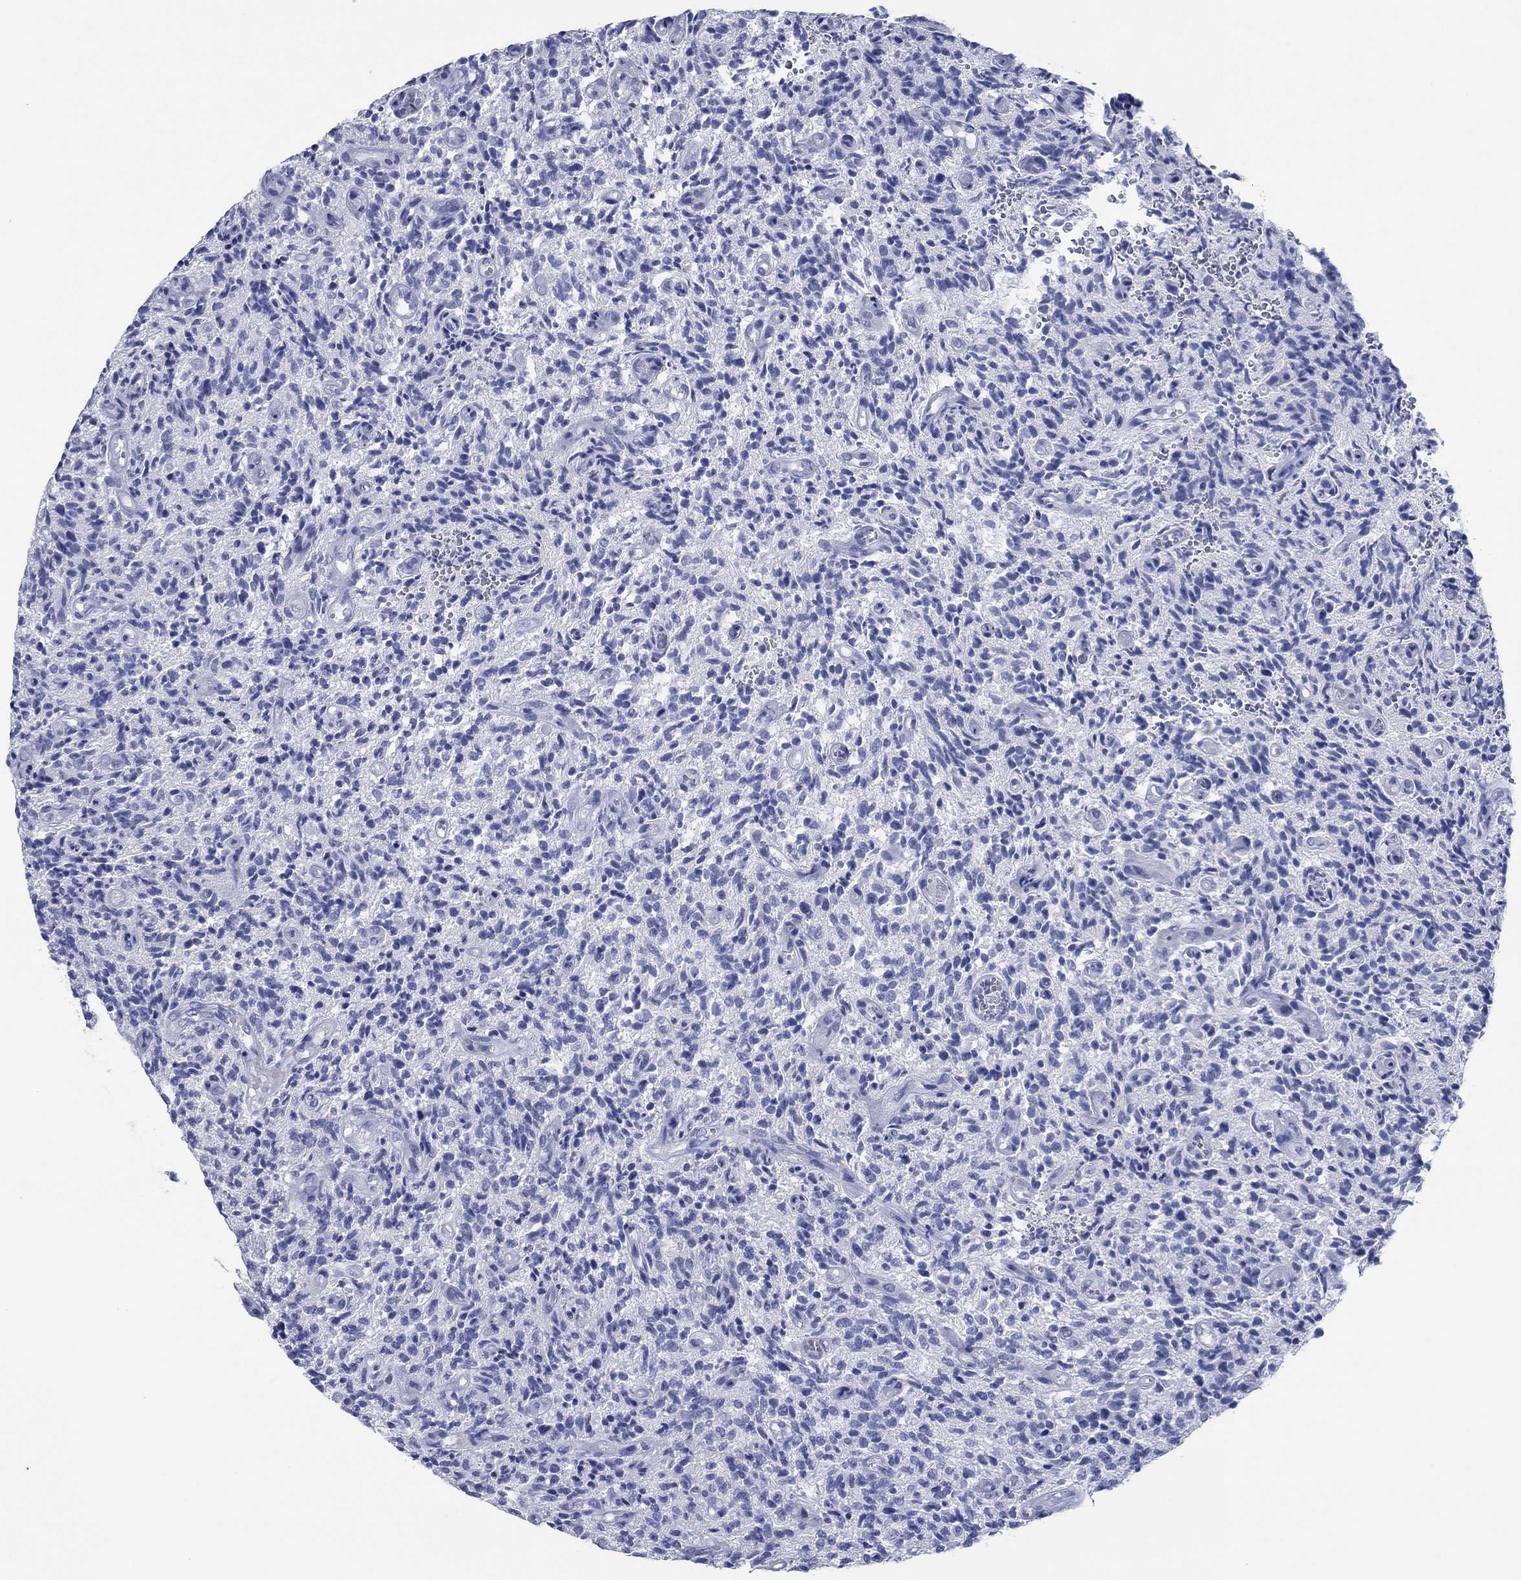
{"staining": {"intensity": "negative", "quantity": "none", "location": "none"}, "tissue": "glioma", "cell_type": "Tumor cells", "image_type": "cancer", "snomed": [{"axis": "morphology", "description": "Glioma, malignant, High grade"}, {"axis": "topography", "description": "Brain"}], "caption": "Tumor cells show no significant staining in glioma.", "gene": "POU5F1", "patient": {"sex": "male", "age": 64}}